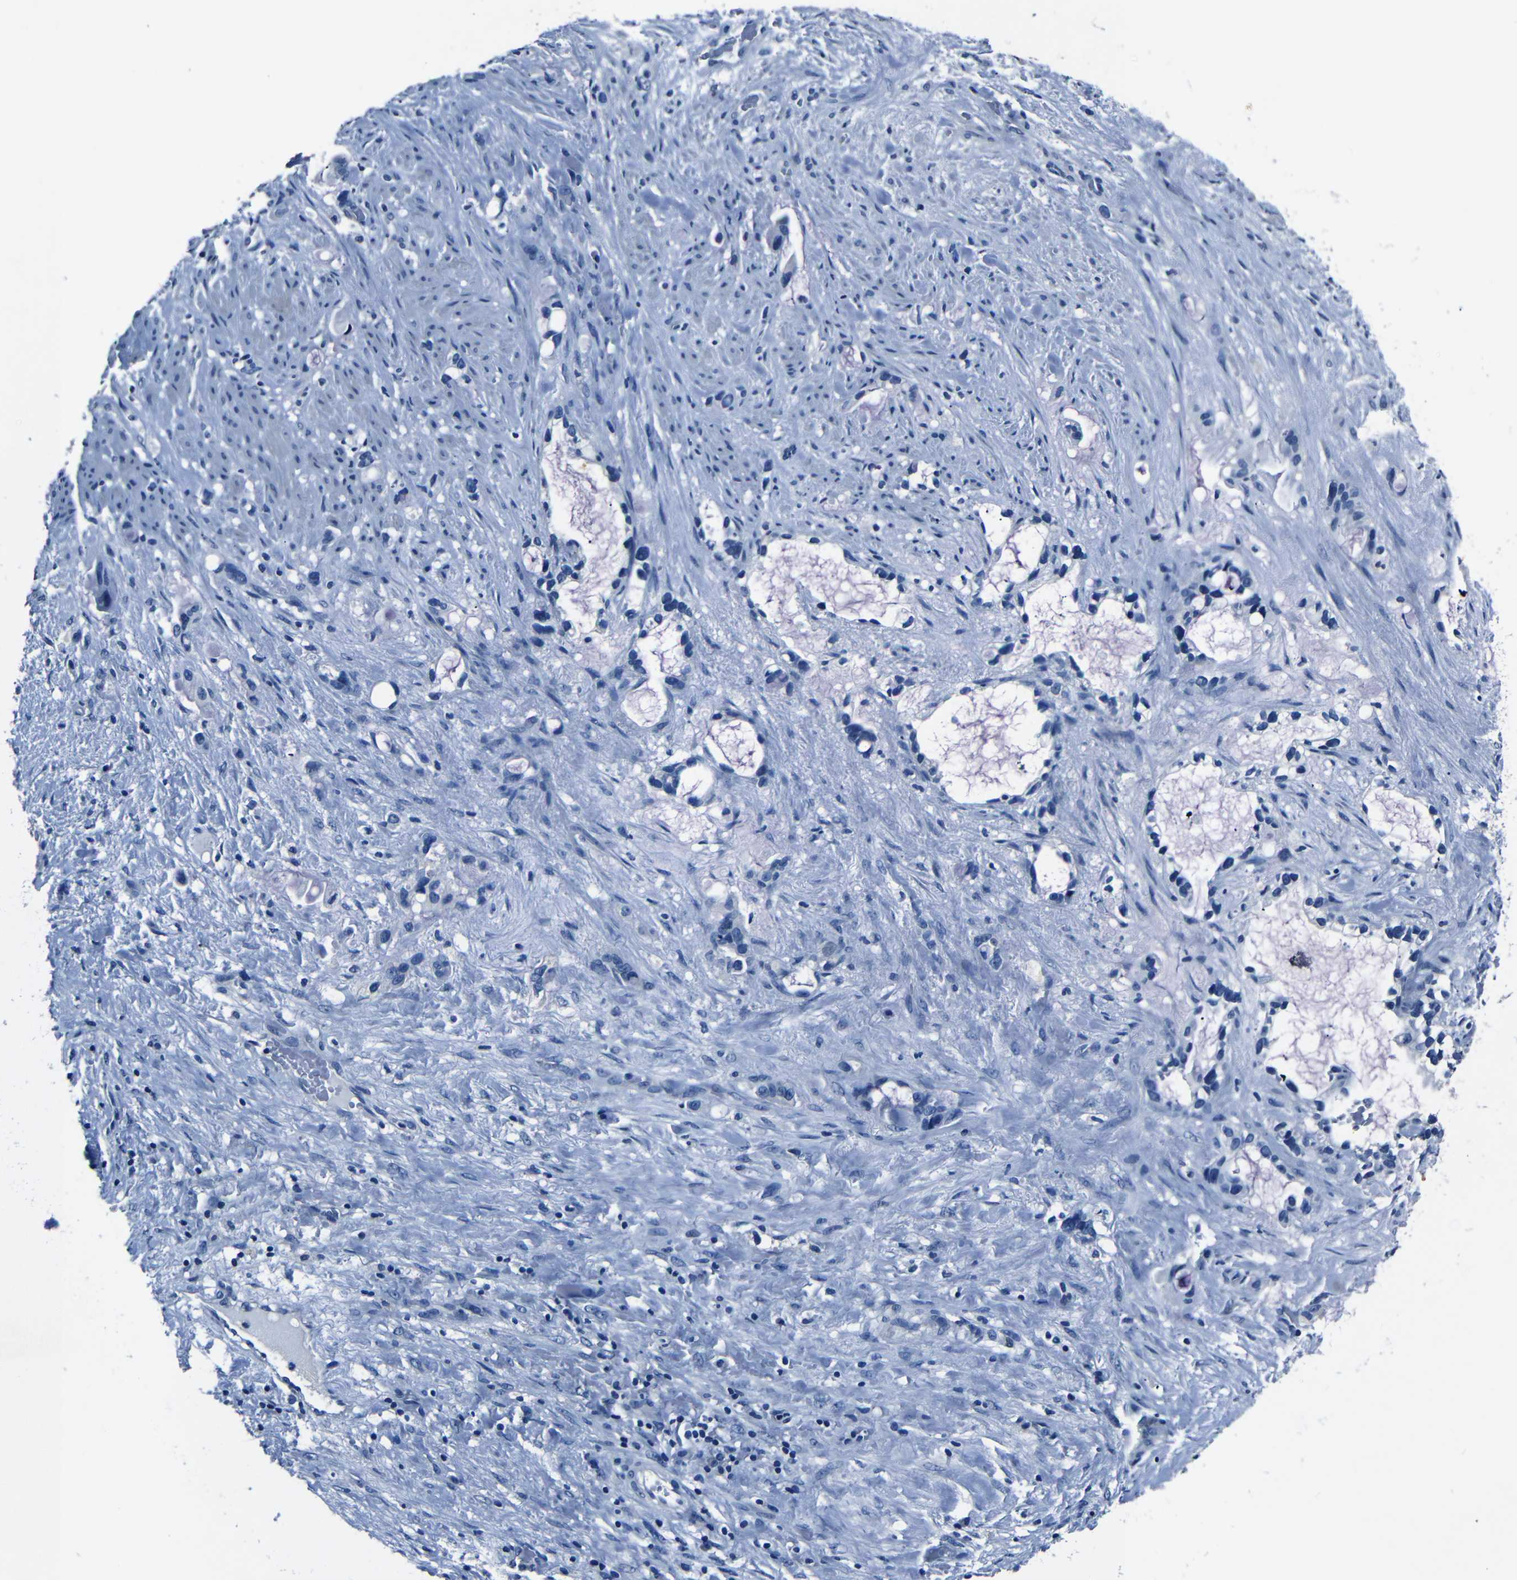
{"staining": {"intensity": "negative", "quantity": "none", "location": "none"}, "tissue": "liver cancer", "cell_type": "Tumor cells", "image_type": "cancer", "snomed": [{"axis": "morphology", "description": "Cholangiocarcinoma"}, {"axis": "topography", "description": "Liver"}], "caption": "The photomicrograph demonstrates no staining of tumor cells in liver cancer.", "gene": "NCMAP", "patient": {"sex": "female", "age": 65}}